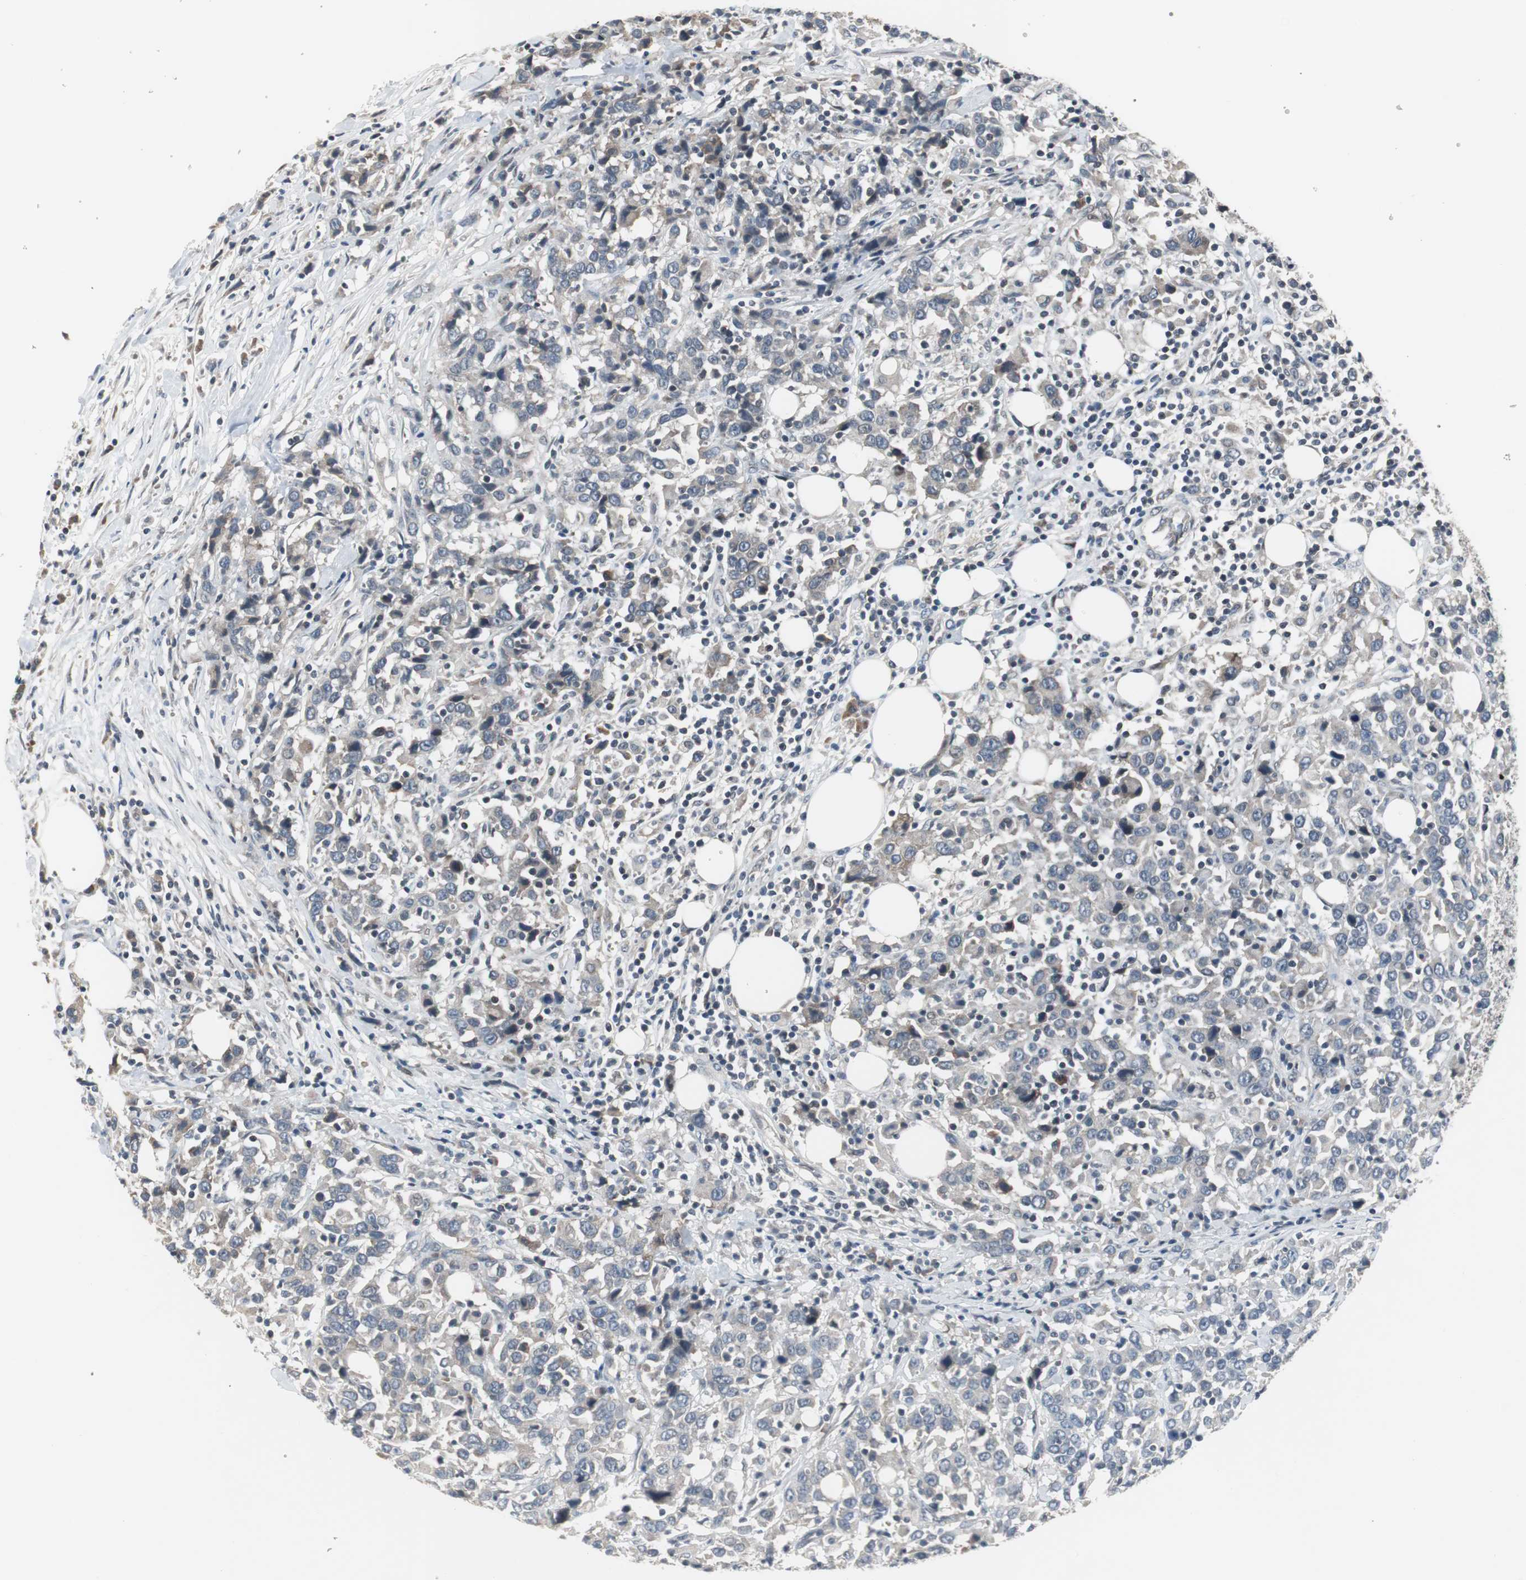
{"staining": {"intensity": "weak", "quantity": "25%-75%", "location": "cytoplasmic/membranous"}, "tissue": "urothelial cancer", "cell_type": "Tumor cells", "image_type": "cancer", "snomed": [{"axis": "morphology", "description": "Urothelial carcinoma, High grade"}, {"axis": "topography", "description": "Urinary bladder"}], "caption": "Immunohistochemical staining of human urothelial cancer exhibits weak cytoplasmic/membranous protein positivity in approximately 25%-75% of tumor cells. The staining is performed using DAB (3,3'-diaminobenzidine) brown chromogen to label protein expression. The nuclei are counter-stained blue using hematoxylin.", "gene": "ZMPSTE24", "patient": {"sex": "male", "age": 61}}